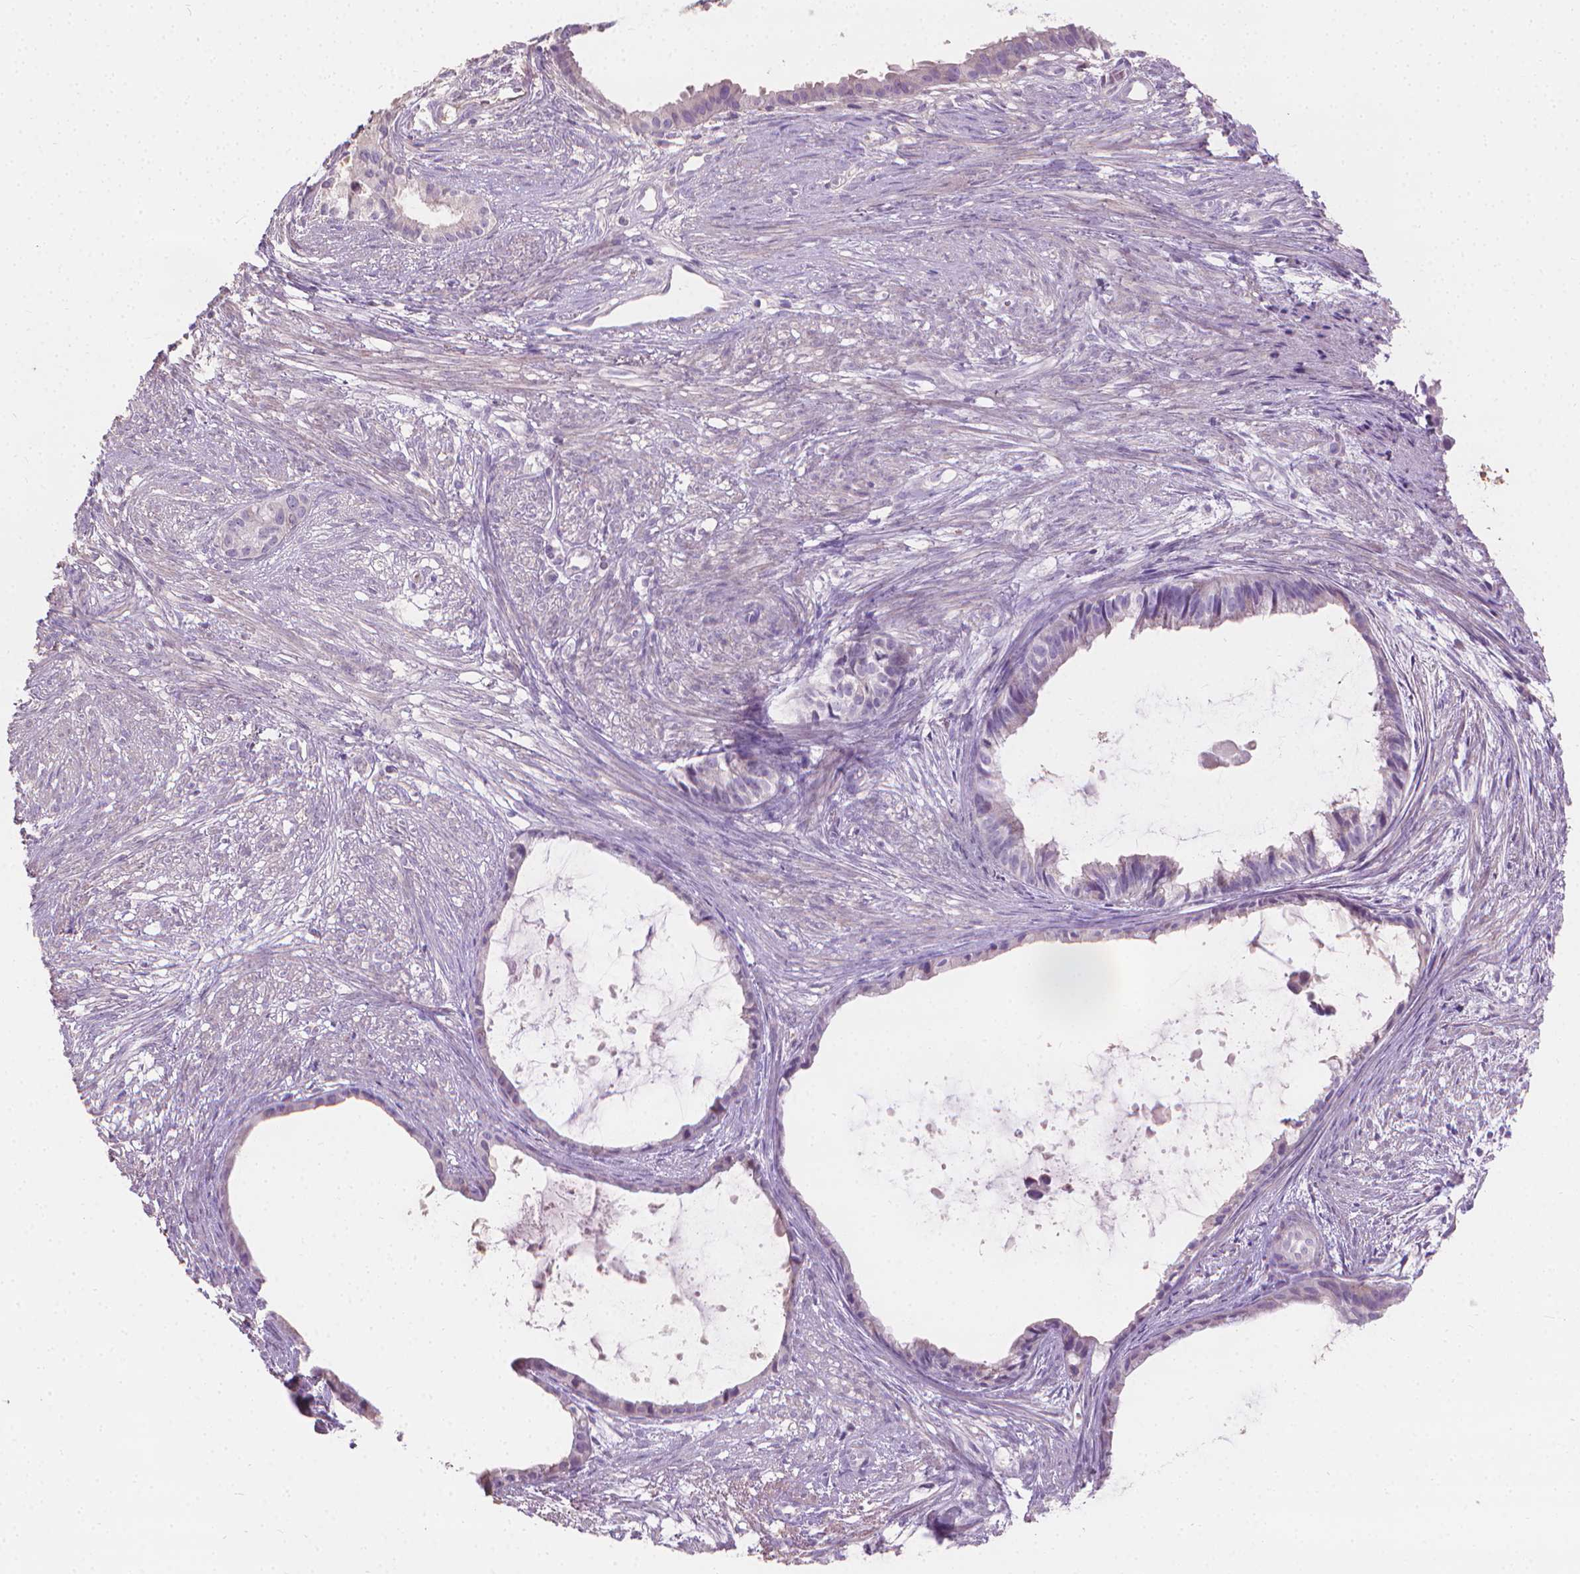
{"staining": {"intensity": "negative", "quantity": "none", "location": "none"}, "tissue": "endometrial cancer", "cell_type": "Tumor cells", "image_type": "cancer", "snomed": [{"axis": "morphology", "description": "Adenocarcinoma, NOS"}, {"axis": "topography", "description": "Endometrium"}], "caption": "Protein analysis of adenocarcinoma (endometrial) exhibits no significant expression in tumor cells.", "gene": "CABCOCO1", "patient": {"sex": "female", "age": 86}}